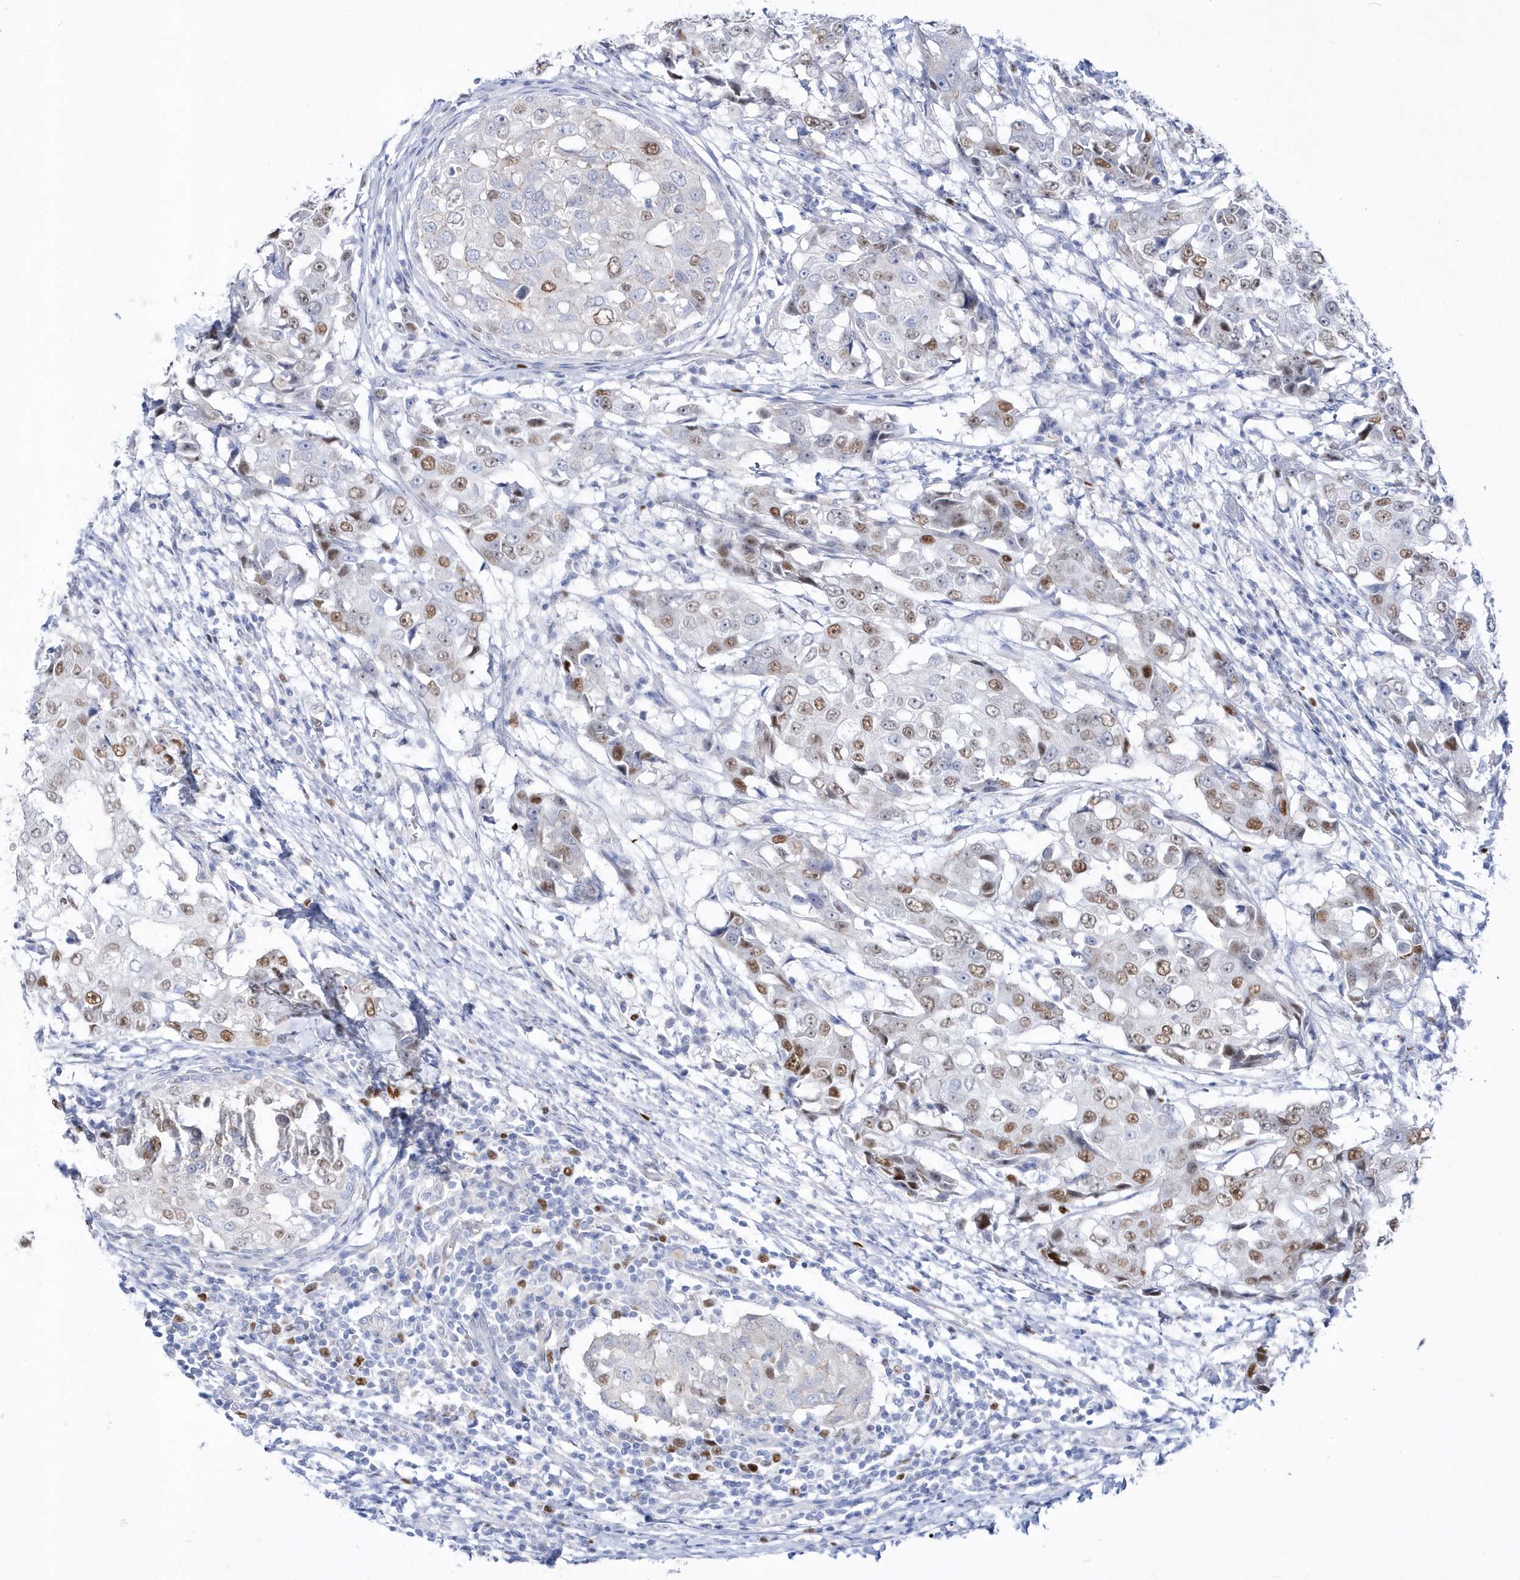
{"staining": {"intensity": "moderate", "quantity": "25%-75%", "location": "nuclear"}, "tissue": "breast cancer", "cell_type": "Tumor cells", "image_type": "cancer", "snomed": [{"axis": "morphology", "description": "Duct carcinoma"}, {"axis": "topography", "description": "Breast"}], "caption": "Tumor cells show moderate nuclear expression in about 25%-75% of cells in breast intraductal carcinoma. The protein of interest is stained brown, and the nuclei are stained in blue (DAB IHC with brightfield microscopy, high magnification).", "gene": "TMCO6", "patient": {"sex": "female", "age": 27}}